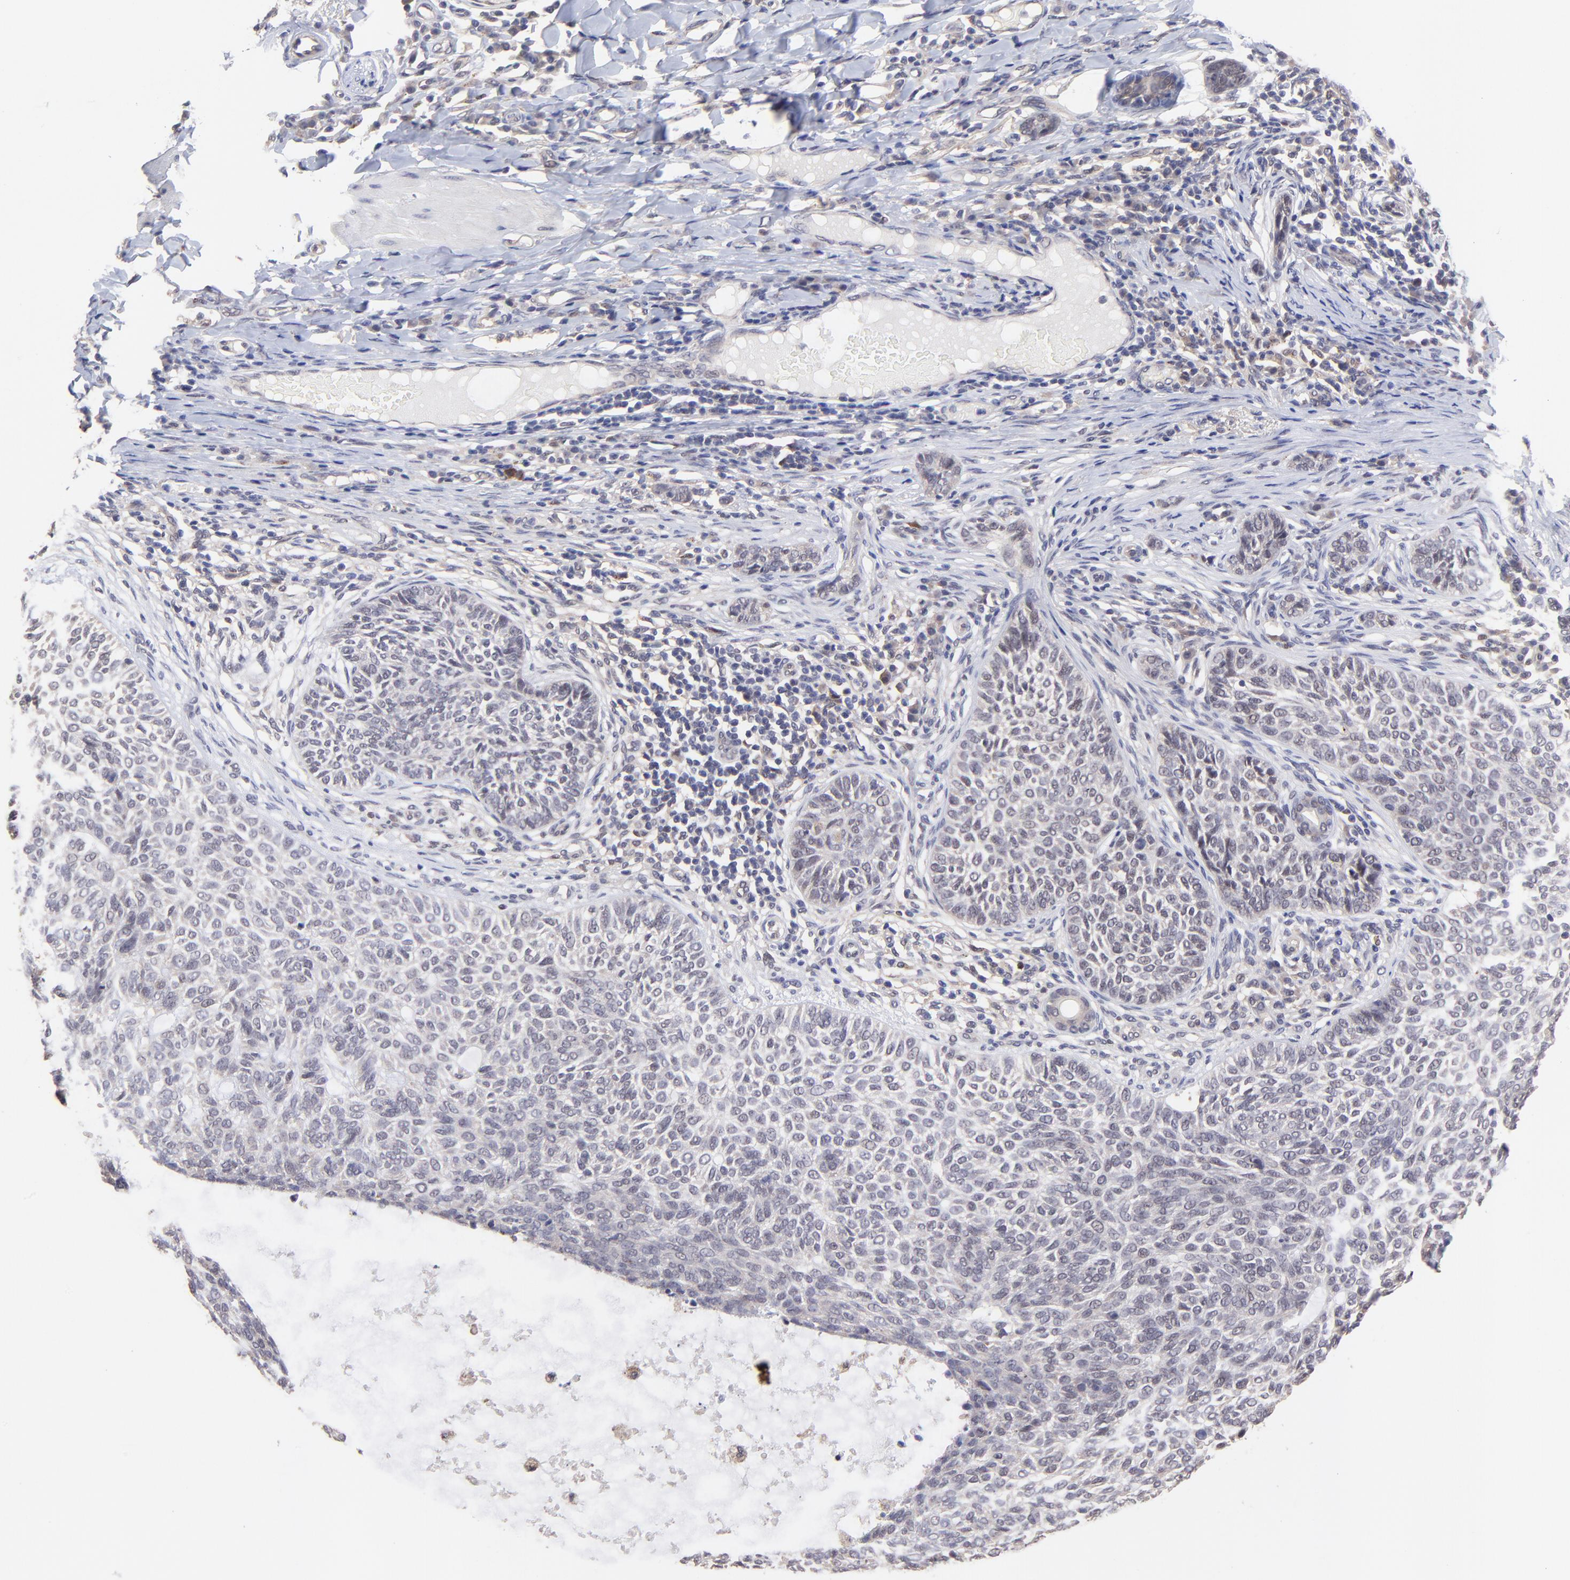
{"staining": {"intensity": "negative", "quantity": "none", "location": "none"}, "tissue": "skin cancer", "cell_type": "Tumor cells", "image_type": "cancer", "snomed": [{"axis": "morphology", "description": "Basal cell carcinoma"}, {"axis": "topography", "description": "Skin"}], "caption": "Skin cancer was stained to show a protein in brown. There is no significant staining in tumor cells.", "gene": "ZNF747", "patient": {"sex": "male", "age": 87}}